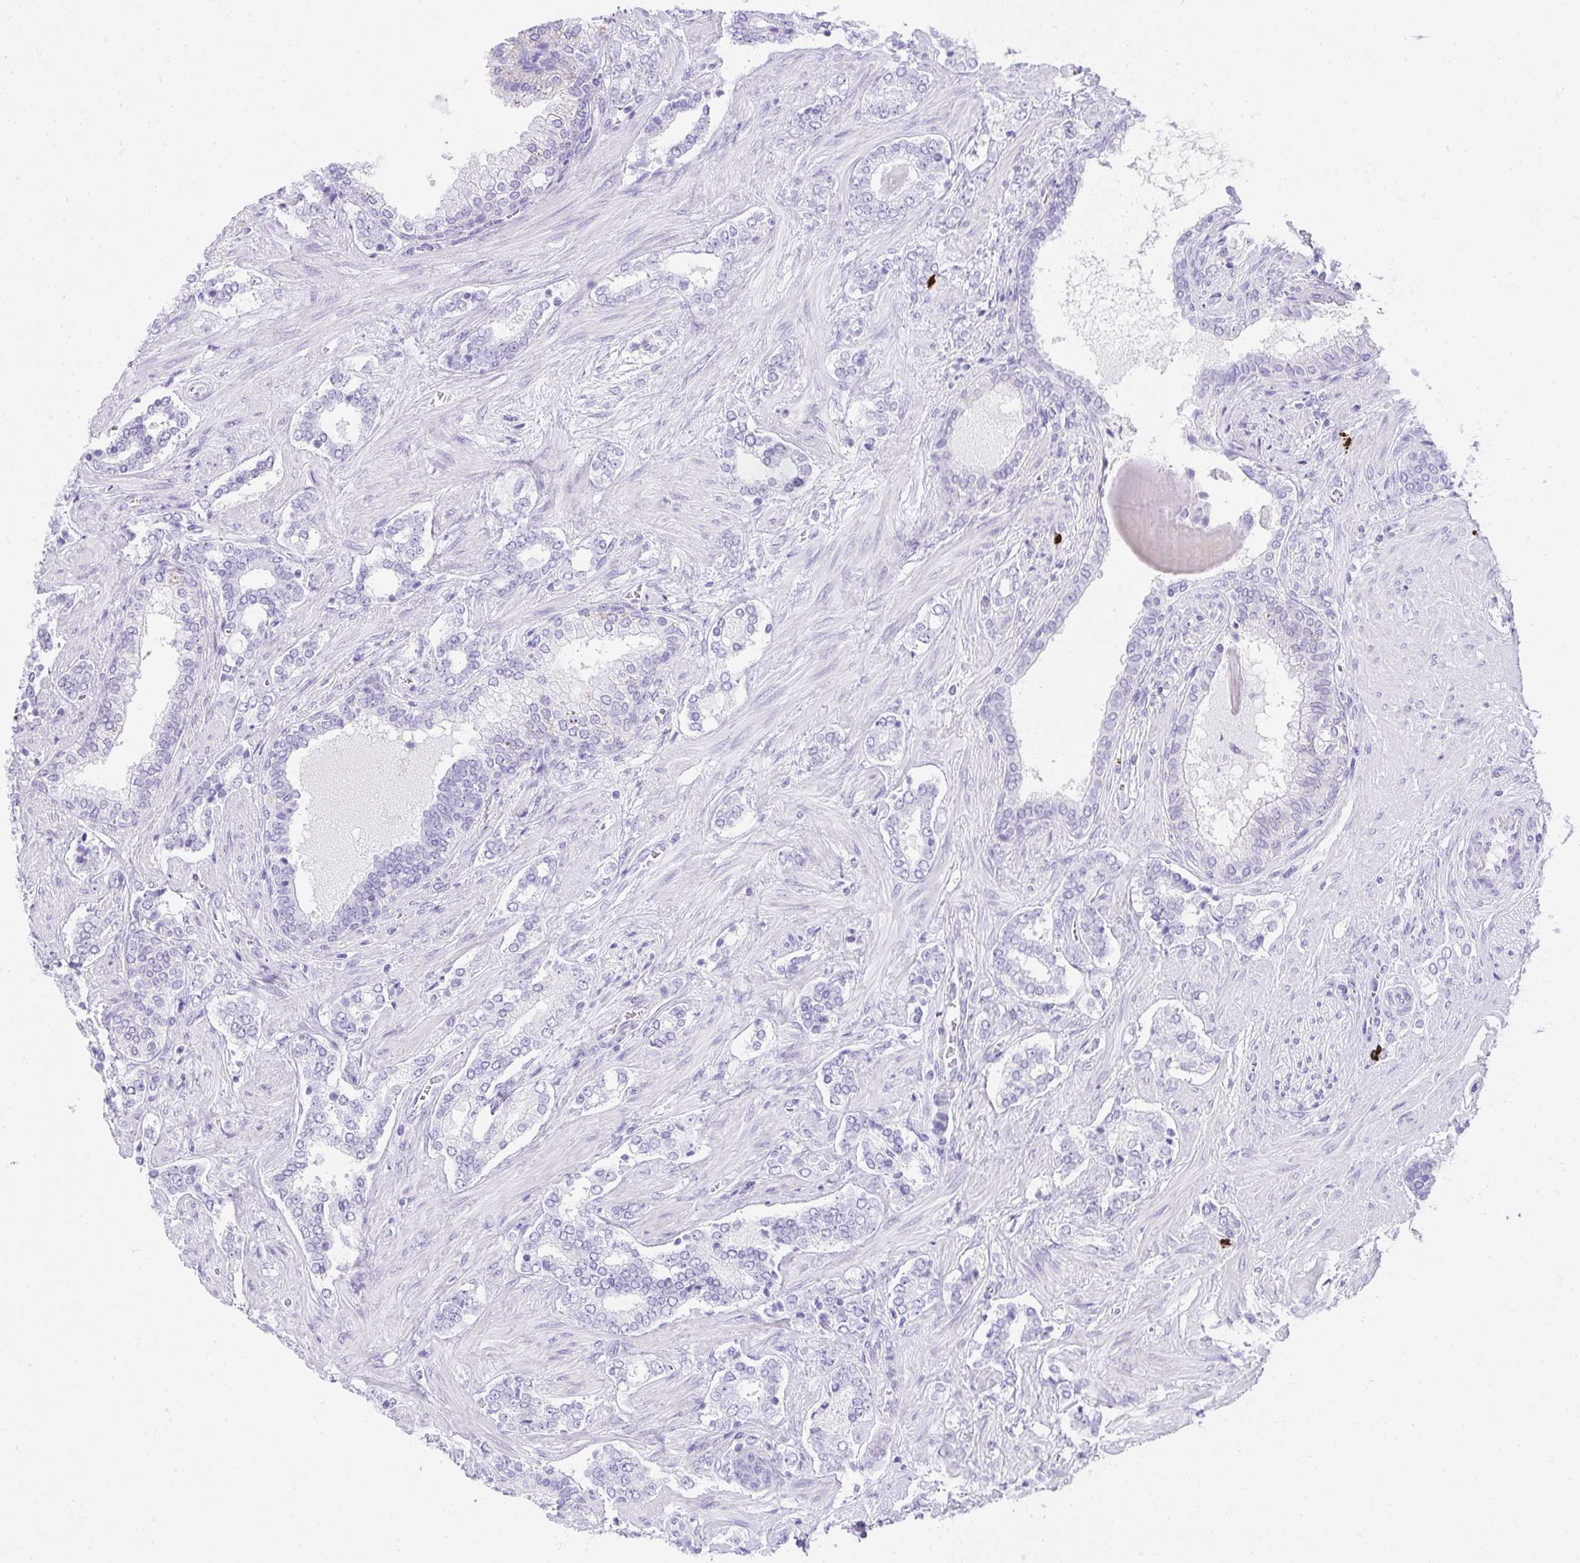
{"staining": {"intensity": "negative", "quantity": "none", "location": "none"}, "tissue": "prostate cancer", "cell_type": "Tumor cells", "image_type": "cancer", "snomed": [{"axis": "morphology", "description": "Adenocarcinoma, High grade"}, {"axis": "topography", "description": "Prostate"}], "caption": "Human prostate cancer (adenocarcinoma (high-grade)) stained for a protein using IHC shows no expression in tumor cells.", "gene": "CDADC1", "patient": {"sex": "male", "age": 60}}